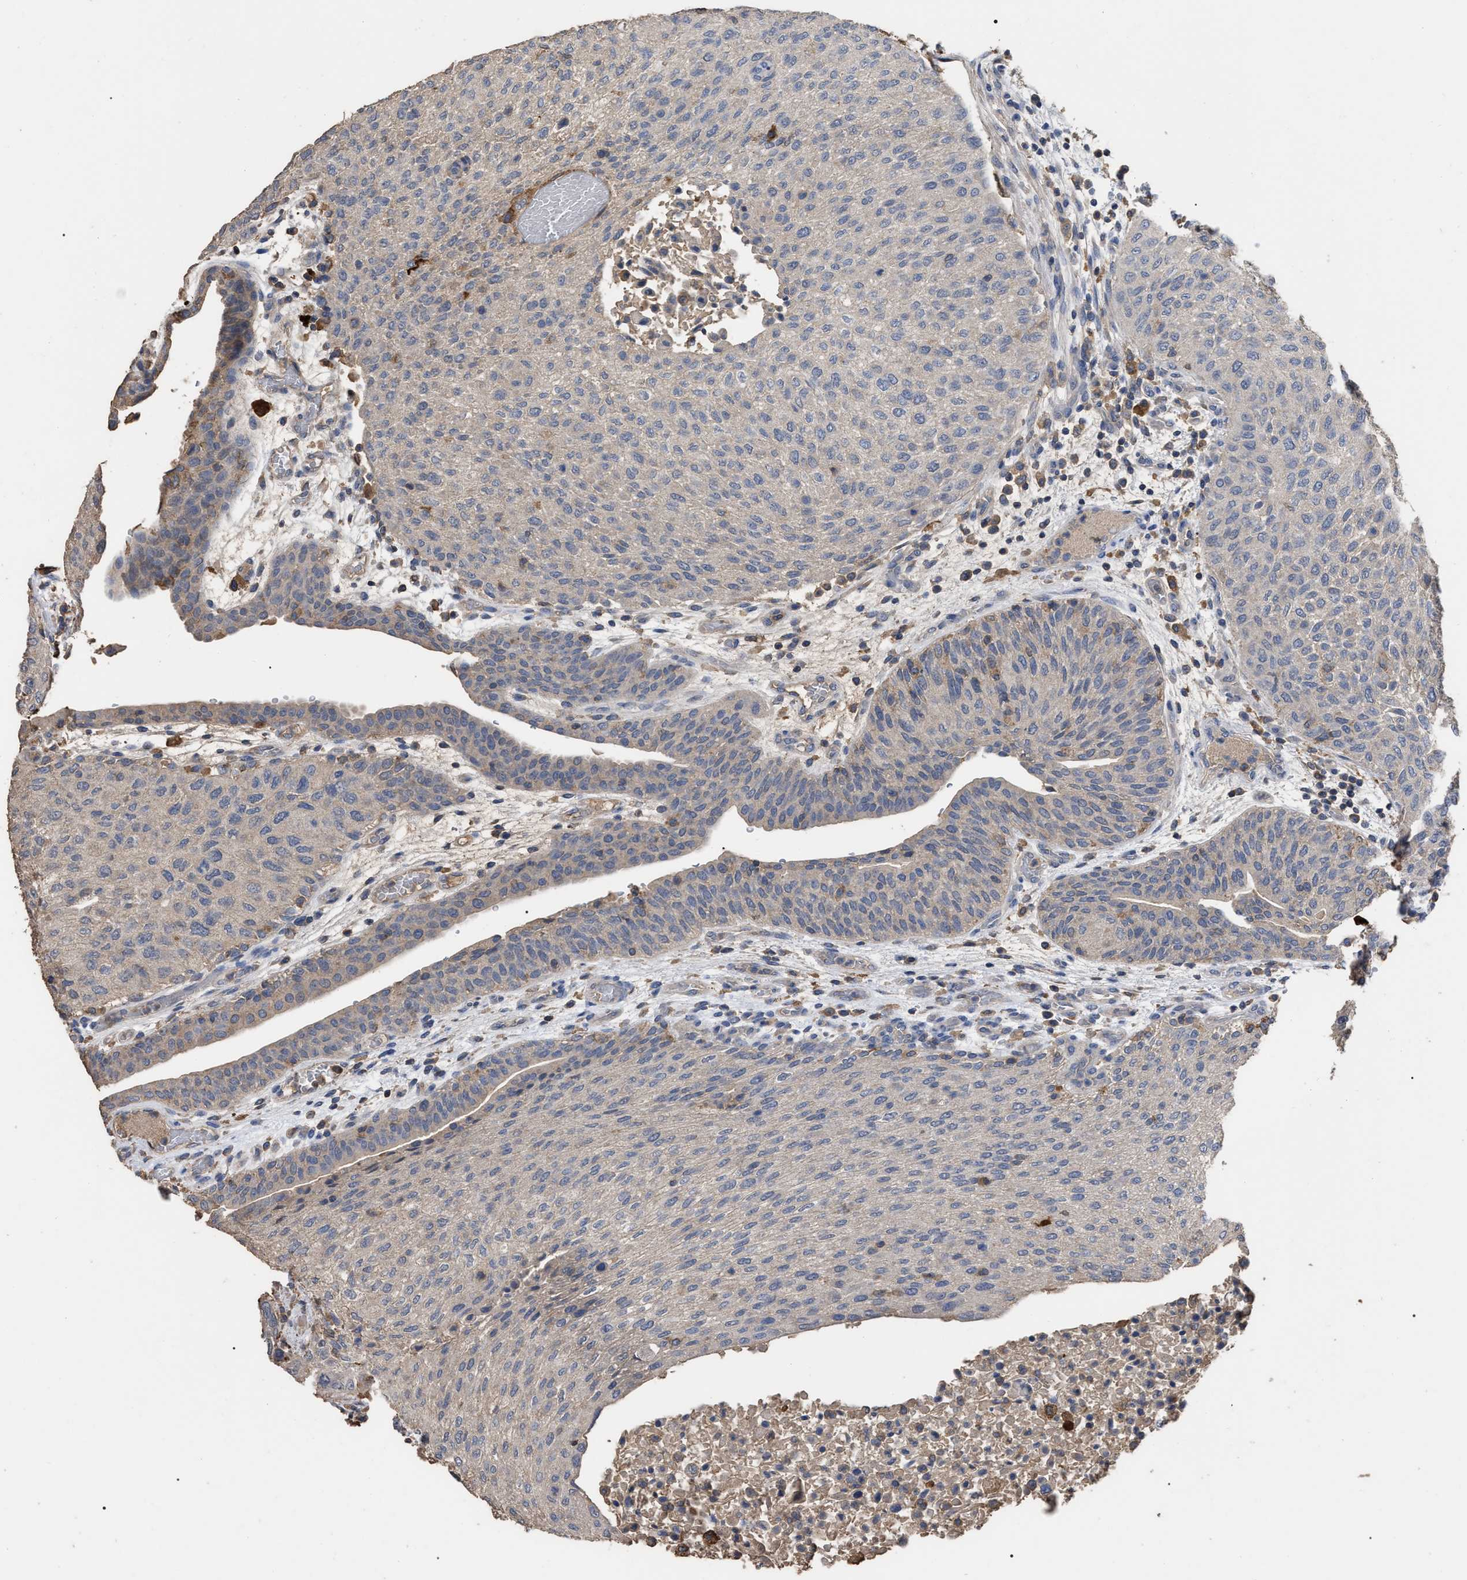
{"staining": {"intensity": "negative", "quantity": "none", "location": "none"}, "tissue": "urothelial cancer", "cell_type": "Tumor cells", "image_type": "cancer", "snomed": [{"axis": "morphology", "description": "Urothelial carcinoma, Low grade"}, {"axis": "morphology", "description": "Urothelial carcinoma, High grade"}, {"axis": "topography", "description": "Urinary bladder"}], "caption": "Urothelial cancer was stained to show a protein in brown. There is no significant staining in tumor cells. Nuclei are stained in blue.", "gene": "GPR179", "patient": {"sex": "male", "age": 35}}